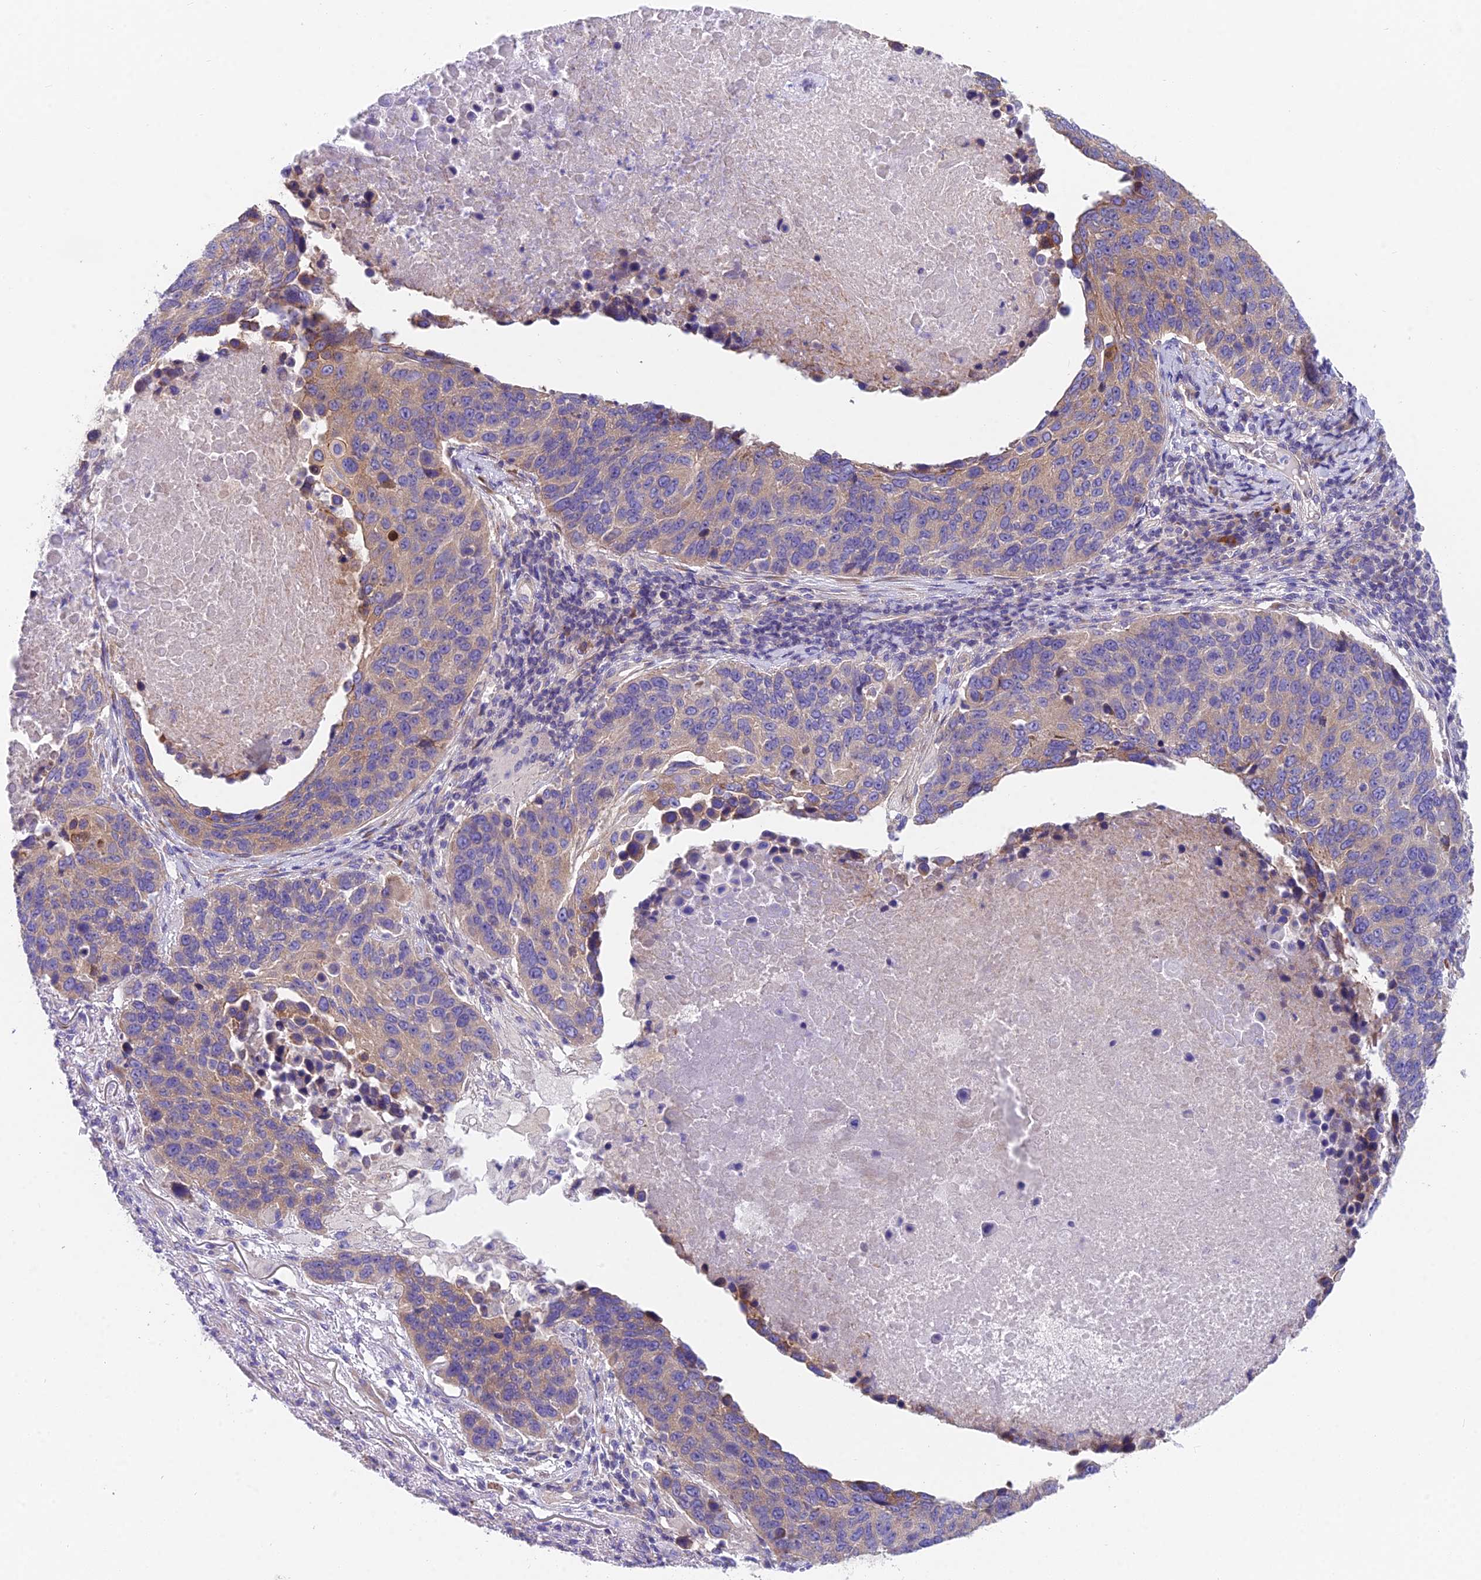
{"staining": {"intensity": "weak", "quantity": "25%-75%", "location": "cytoplasmic/membranous"}, "tissue": "lung cancer", "cell_type": "Tumor cells", "image_type": "cancer", "snomed": [{"axis": "morphology", "description": "Normal tissue, NOS"}, {"axis": "morphology", "description": "Squamous cell carcinoma, NOS"}, {"axis": "topography", "description": "Lymph node"}, {"axis": "topography", "description": "Lung"}], "caption": "Weak cytoplasmic/membranous protein expression is seen in approximately 25%-75% of tumor cells in squamous cell carcinoma (lung).", "gene": "MVB12A", "patient": {"sex": "male", "age": 66}}